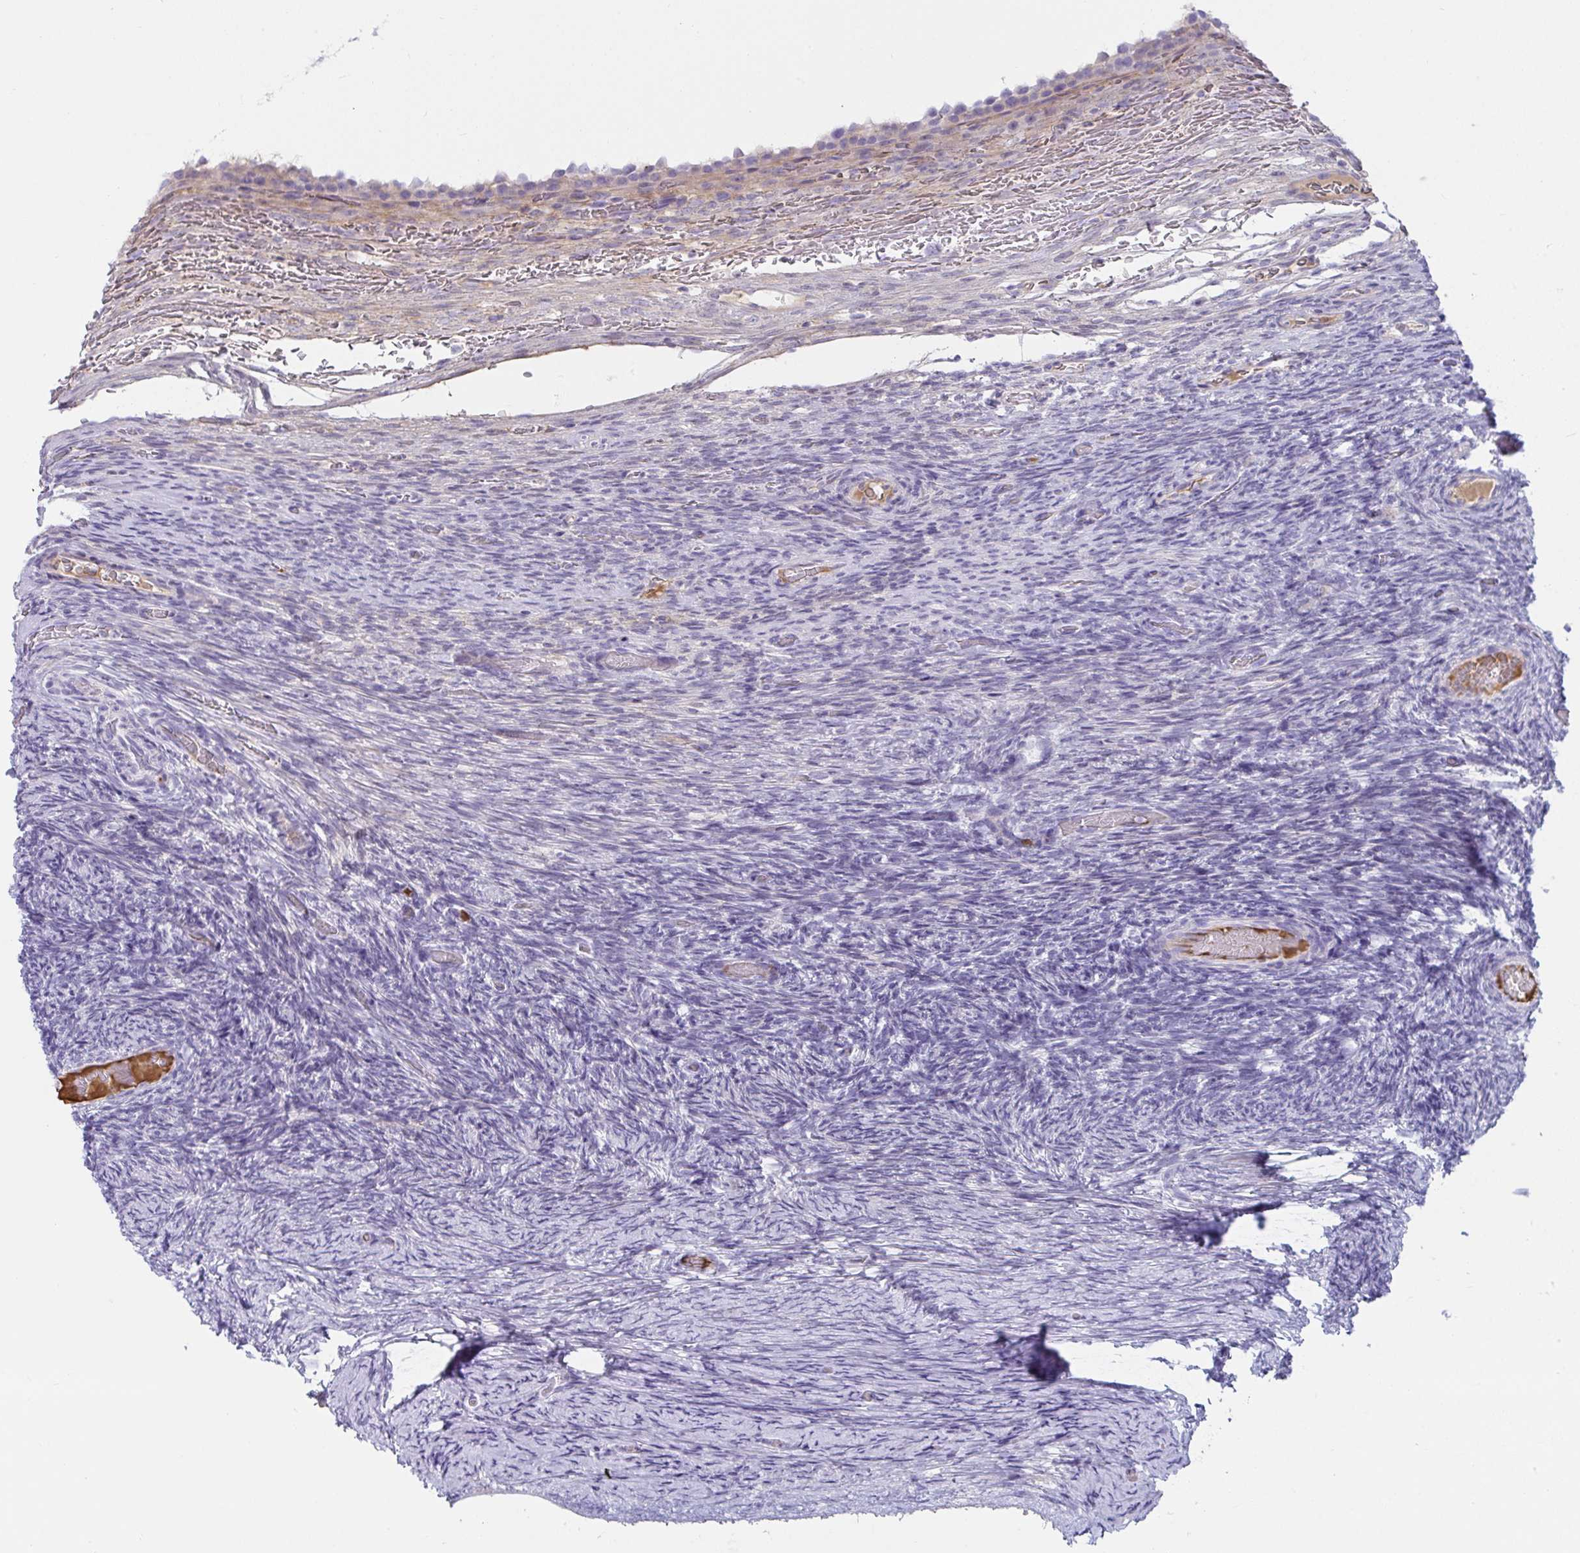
{"staining": {"intensity": "negative", "quantity": "none", "location": "none"}, "tissue": "ovary", "cell_type": "Ovarian stroma cells", "image_type": "normal", "snomed": [{"axis": "morphology", "description": "Normal tissue, NOS"}, {"axis": "topography", "description": "Ovary"}], "caption": "This is an immunohistochemistry (IHC) micrograph of unremarkable ovary. There is no positivity in ovarian stroma cells.", "gene": "NPY", "patient": {"sex": "female", "age": 34}}